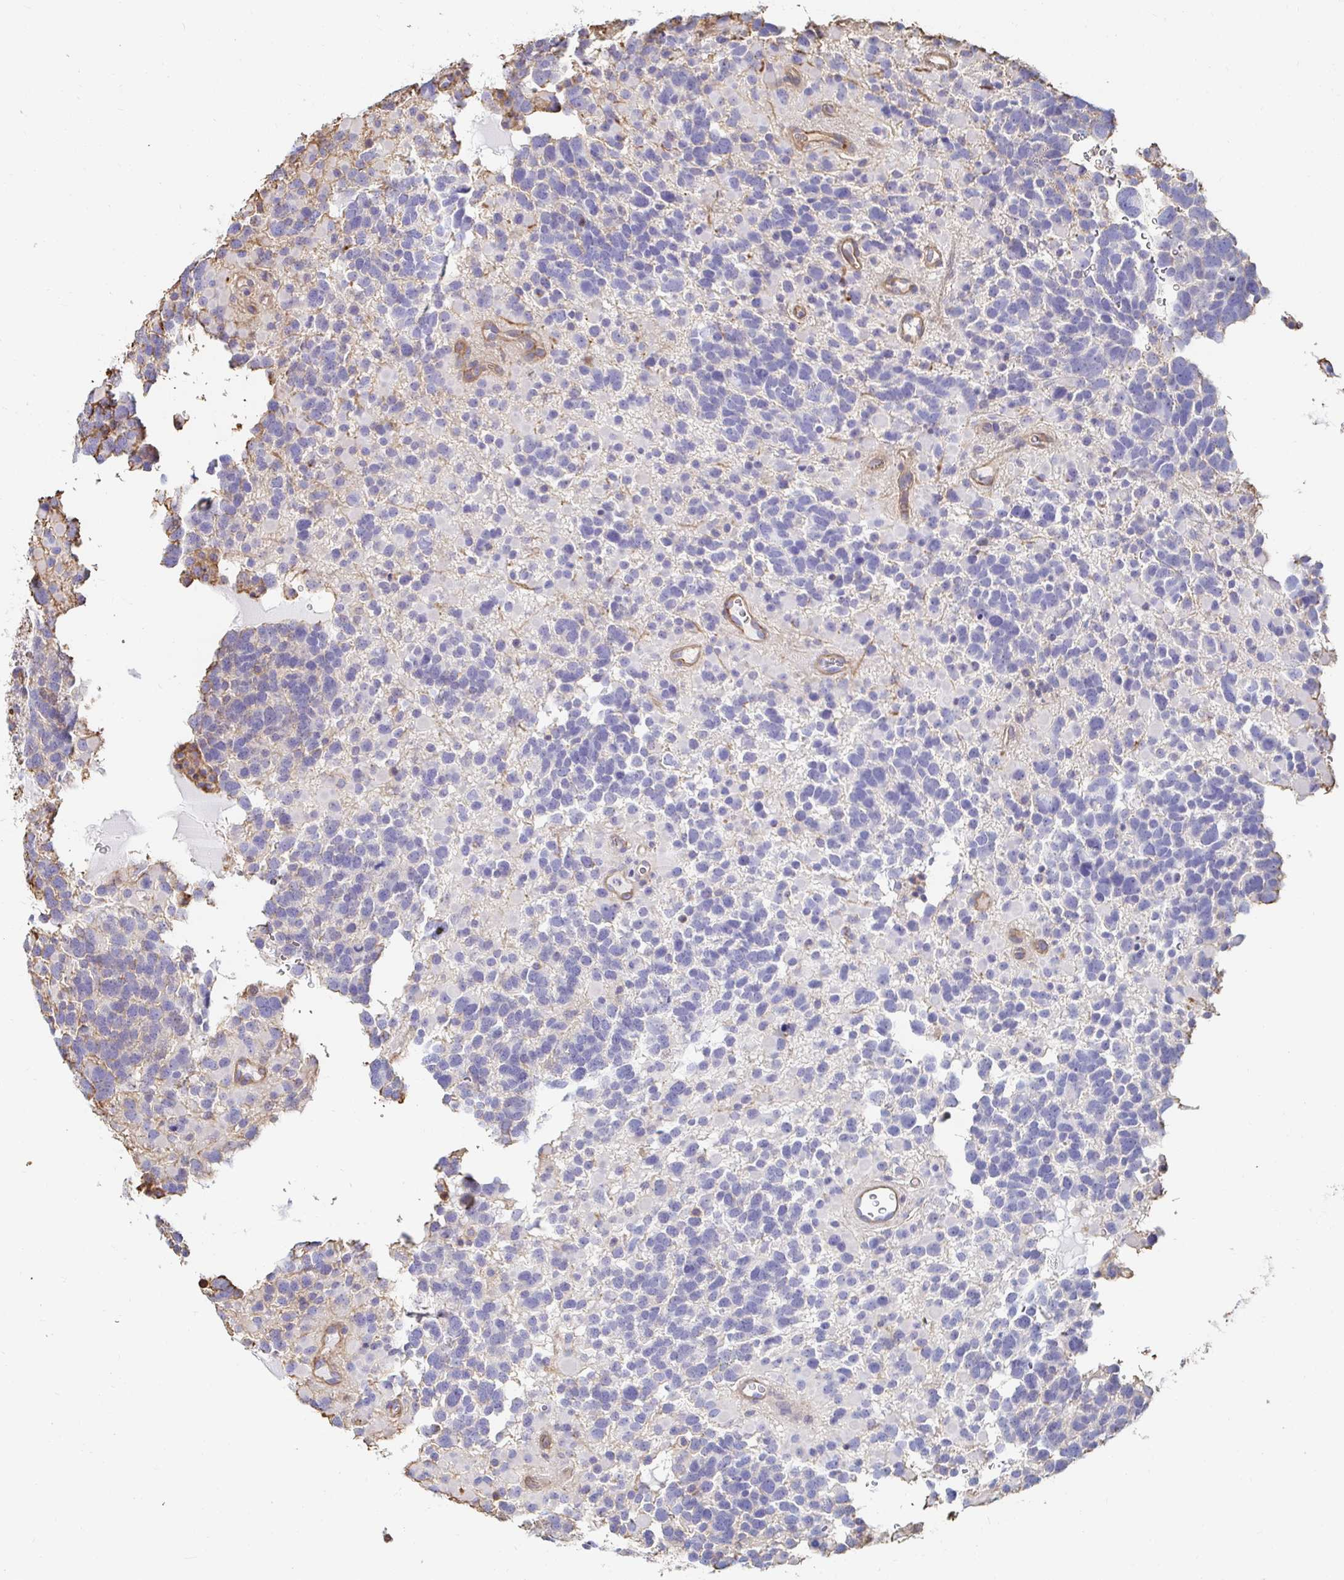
{"staining": {"intensity": "negative", "quantity": "none", "location": "none"}, "tissue": "glioma", "cell_type": "Tumor cells", "image_type": "cancer", "snomed": [{"axis": "morphology", "description": "Glioma, malignant, High grade"}, {"axis": "topography", "description": "Brain"}], "caption": "This image is of glioma stained with immunohistochemistry to label a protein in brown with the nuclei are counter-stained blue. There is no staining in tumor cells.", "gene": "PTPN14", "patient": {"sex": "female", "age": 40}}